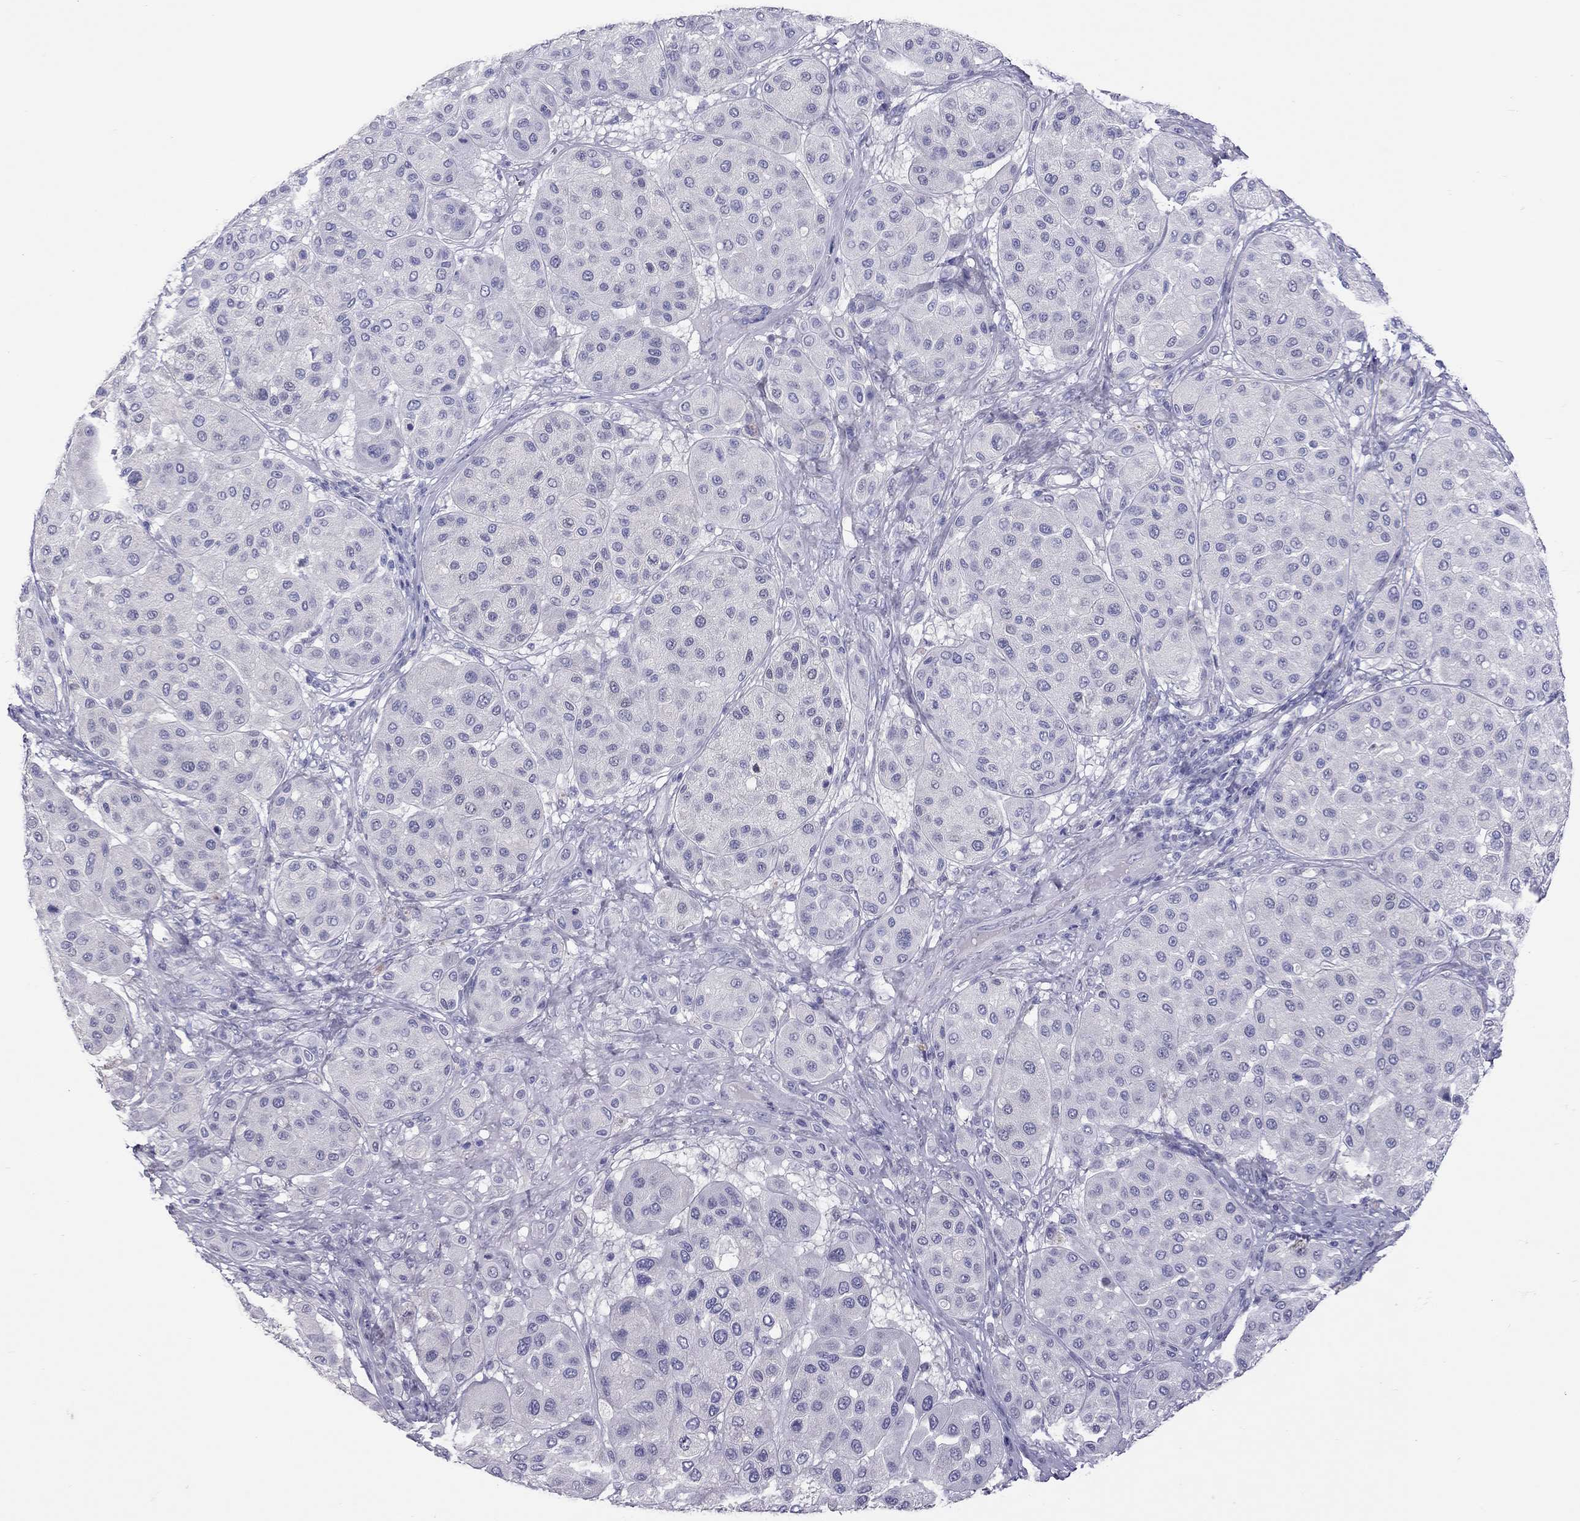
{"staining": {"intensity": "negative", "quantity": "none", "location": "none"}, "tissue": "melanoma", "cell_type": "Tumor cells", "image_type": "cancer", "snomed": [{"axis": "morphology", "description": "Malignant melanoma, Metastatic site"}, {"axis": "topography", "description": "Smooth muscle"}], "caption": "A micrograph of melanoma stained for a protein exhibits no brown staining in tumor cells.", "gene": "IL17REL", "patient": {"sex": "male", "age": 41}}